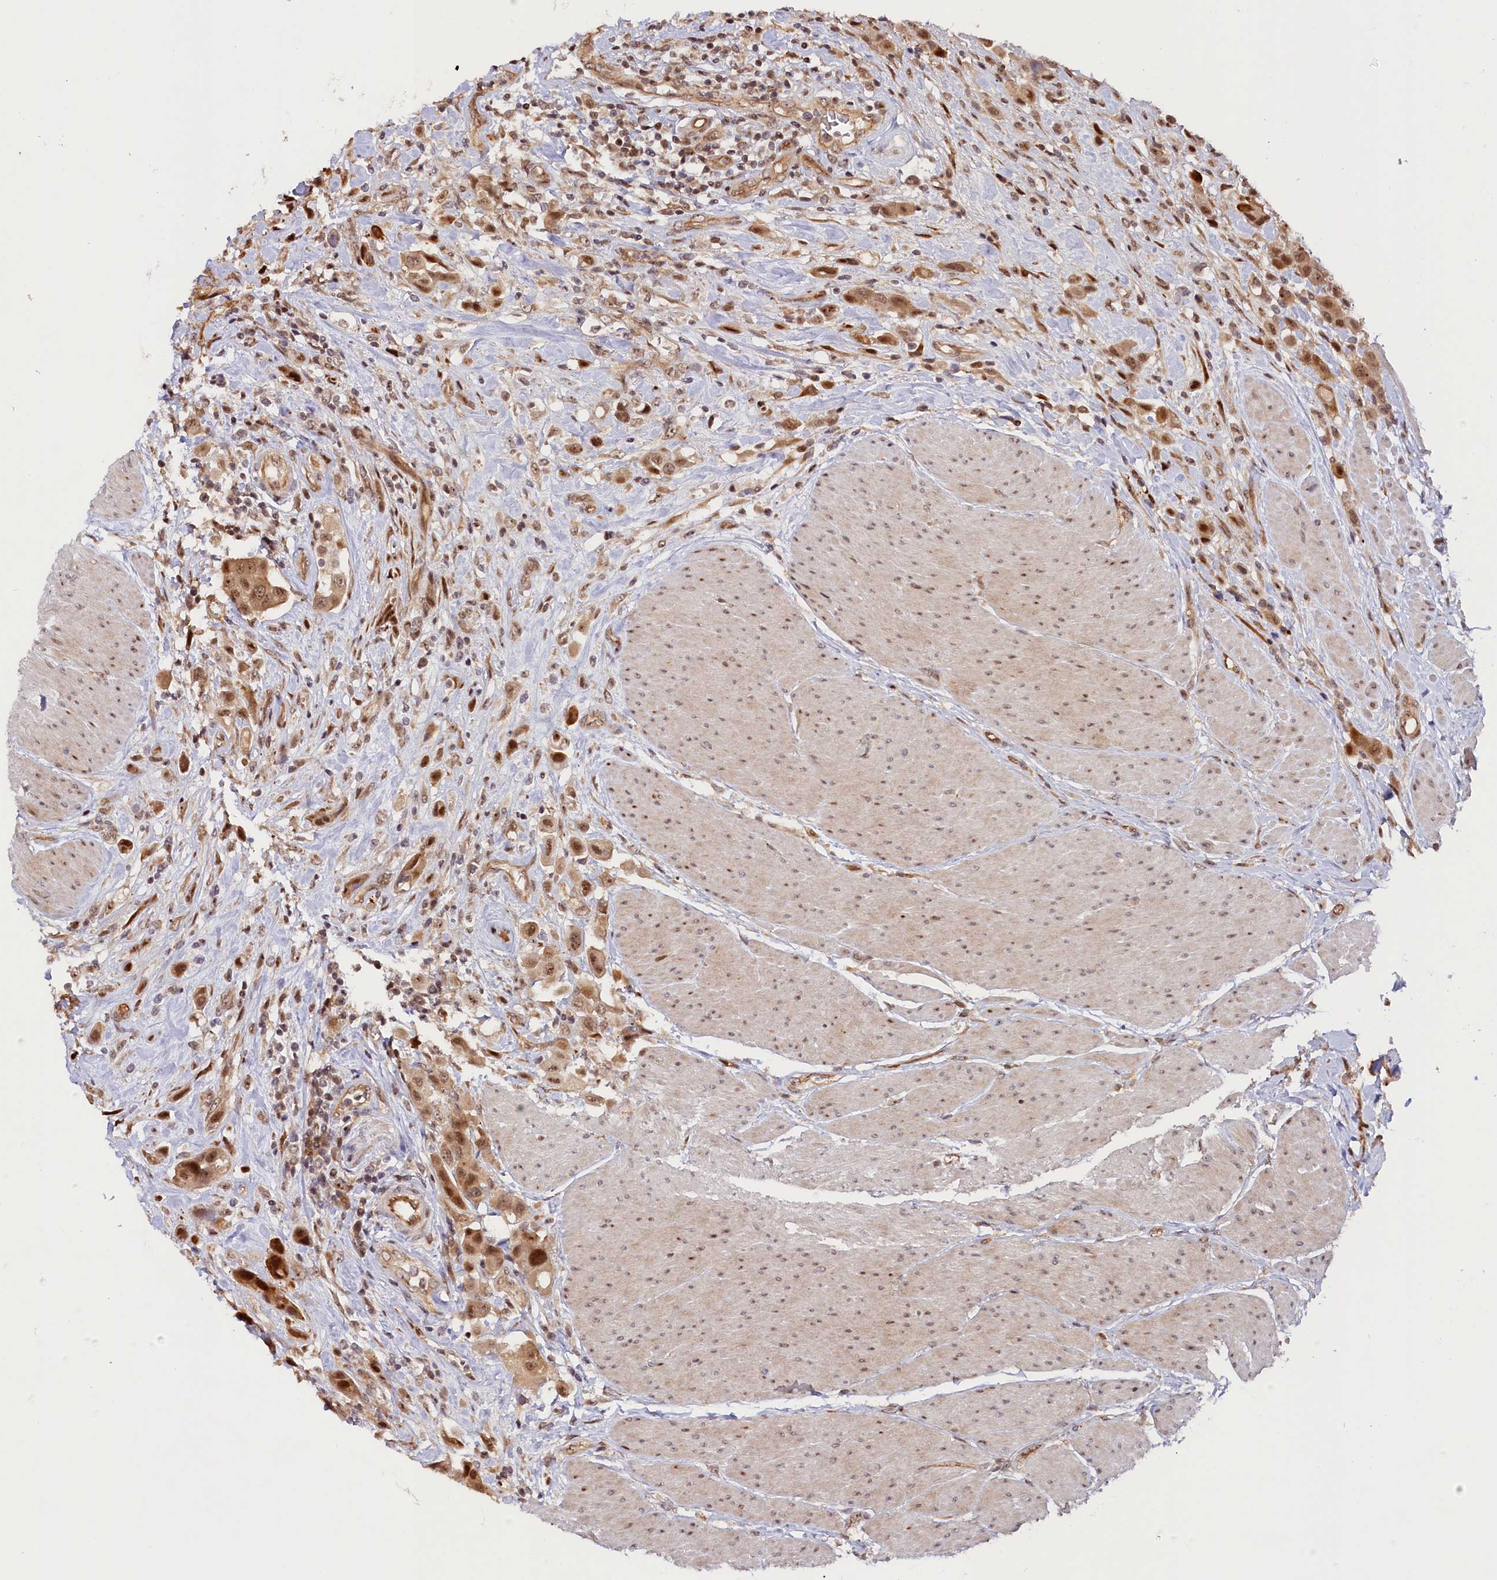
{"staining": {"intensity": "moderate", "quantity": ">75%", "location": "cytoplasmic/membranous,nuclear"}, "tissue": "urothelial cancer", "cell_type": "Tumor cells", "image_type": "cancer", "snomed": [{"axis": "morphology", "description": "Urothelial carcinoma, High grade"}, {"axis": "topography", "description": "Urinary bladder"}], "caption": "Urothelial cancer stained with DAB immunohistochemistry (IHC) exhibits medium levels of moderate cytoplasmic/membranous and nuclear expression in approximately >75% of tumor cells.", "gene": "ANKRD24", "patient": {"sex": "male", "age": 50}}